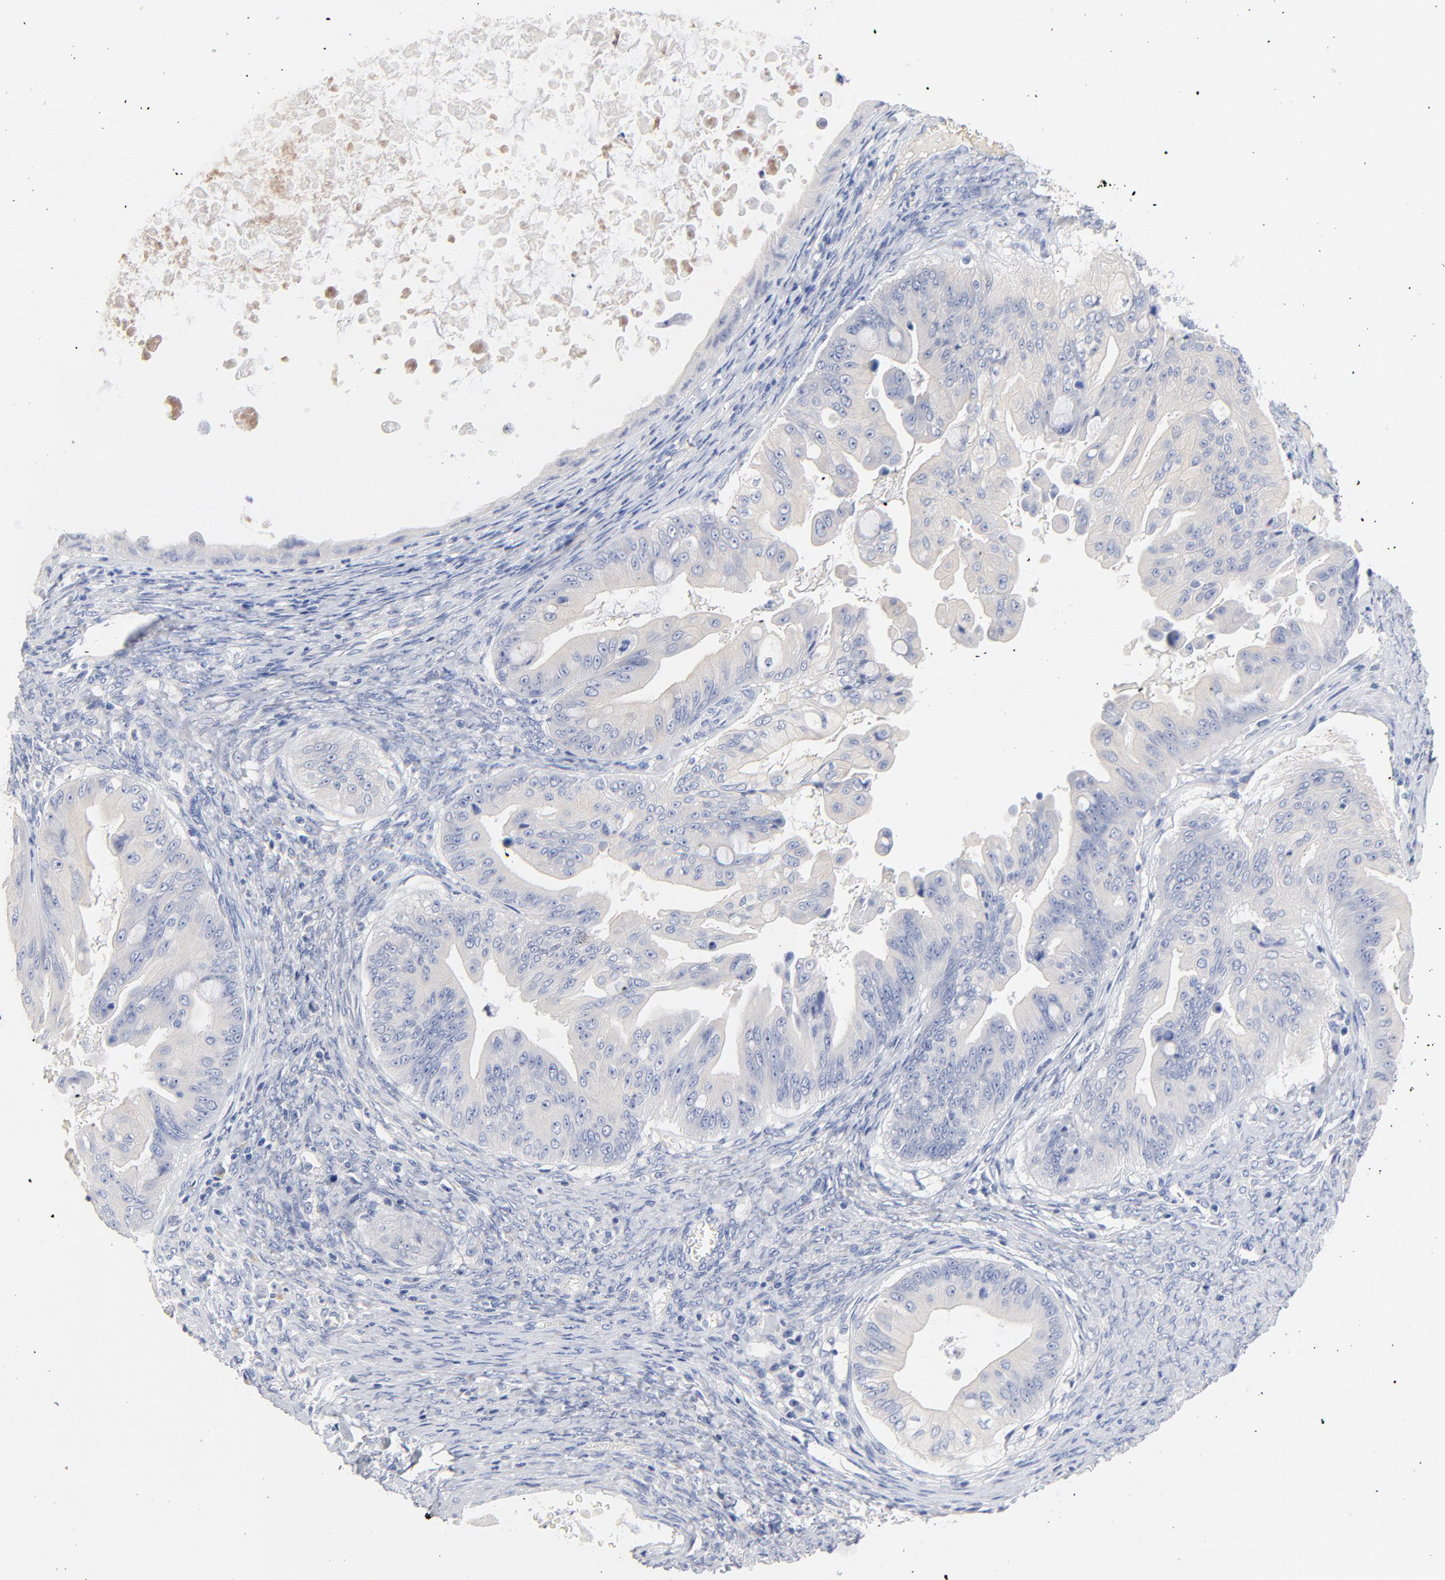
{"staining": {"intensity": "negative", "quantity": "none", "location": "none"}, "tissue": "ovarian cancer", "cell_type": "Tumor cells", "image_type": "cancer", "snomed": [{"axis": "morphology", "description": "Cystadenocarcinoma, mucinous, NOS"}, {"axis": "topography", "description": "Ovary"}], "caption": "Tumor cells show no significant protein staining in ovarian mucinous cystadenocarcinoma. (DAB (3,3'-diaminobenzidine) immunohistochemistry with hematoxylin counter stain).", "gene": "CPS1", "patient": {"sex": "female", "age": 37}}